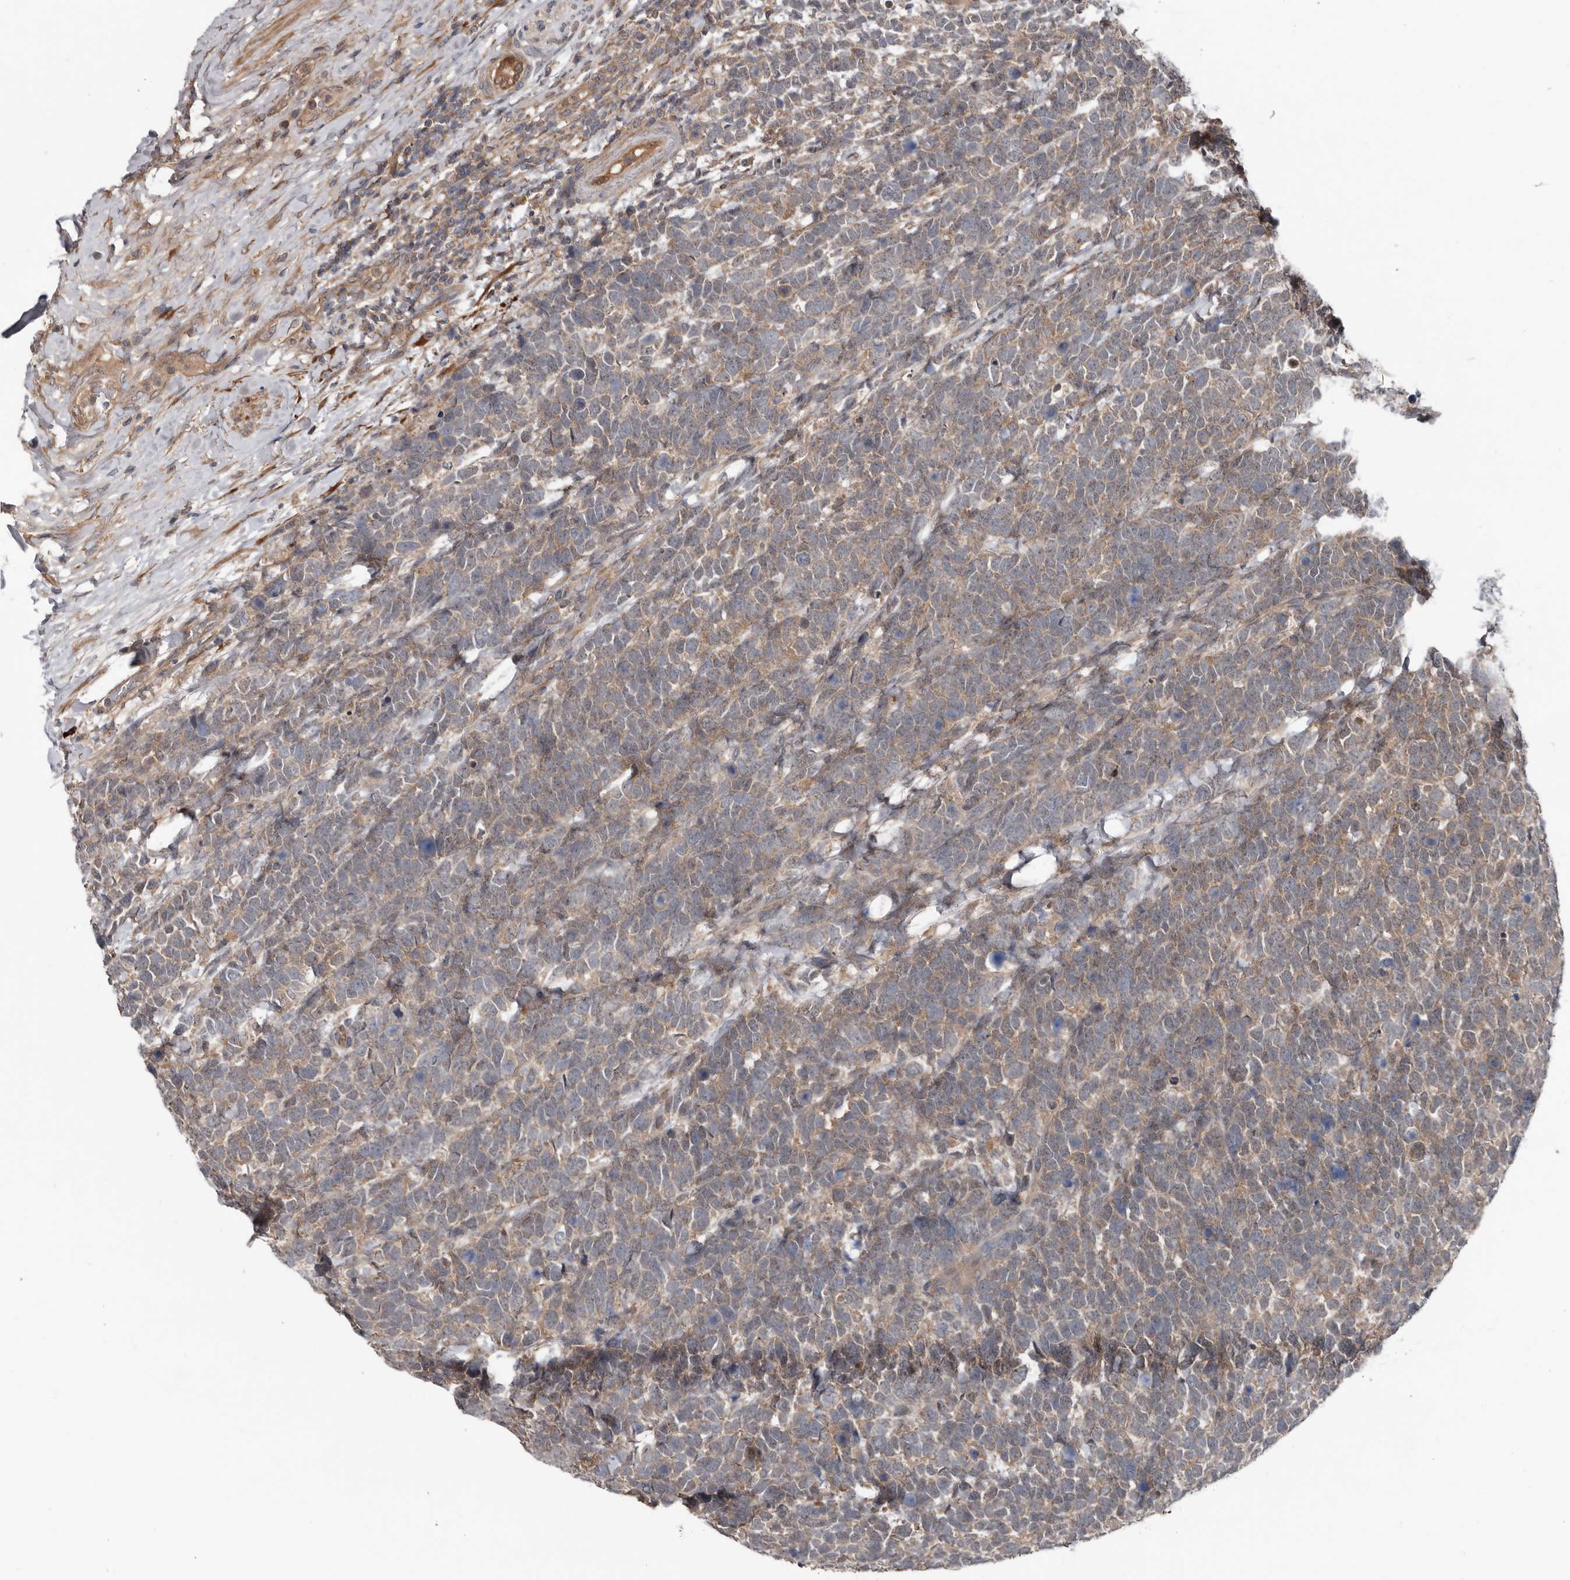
{"staining": {"intensity": "weak", "quantity": ">75%", "location": "cytoplasmic/membranous"}, "tissue": "urothelial cancer", "cell_type": "Tumor cells", "image_type": "cancer", "snomed": [{"axis": "morphology", "description": "Urothelial carcinoma, High grade"}, {"axis": "topography", "description": "Urinary bladder"}], "caption": "A brown stain highlights weak cytoplasmic/membranous expression of a protein in urothelial cancer tumor cells.", "gene": "DNAJB4", "patient": {"sex": "female", "age": 82}}